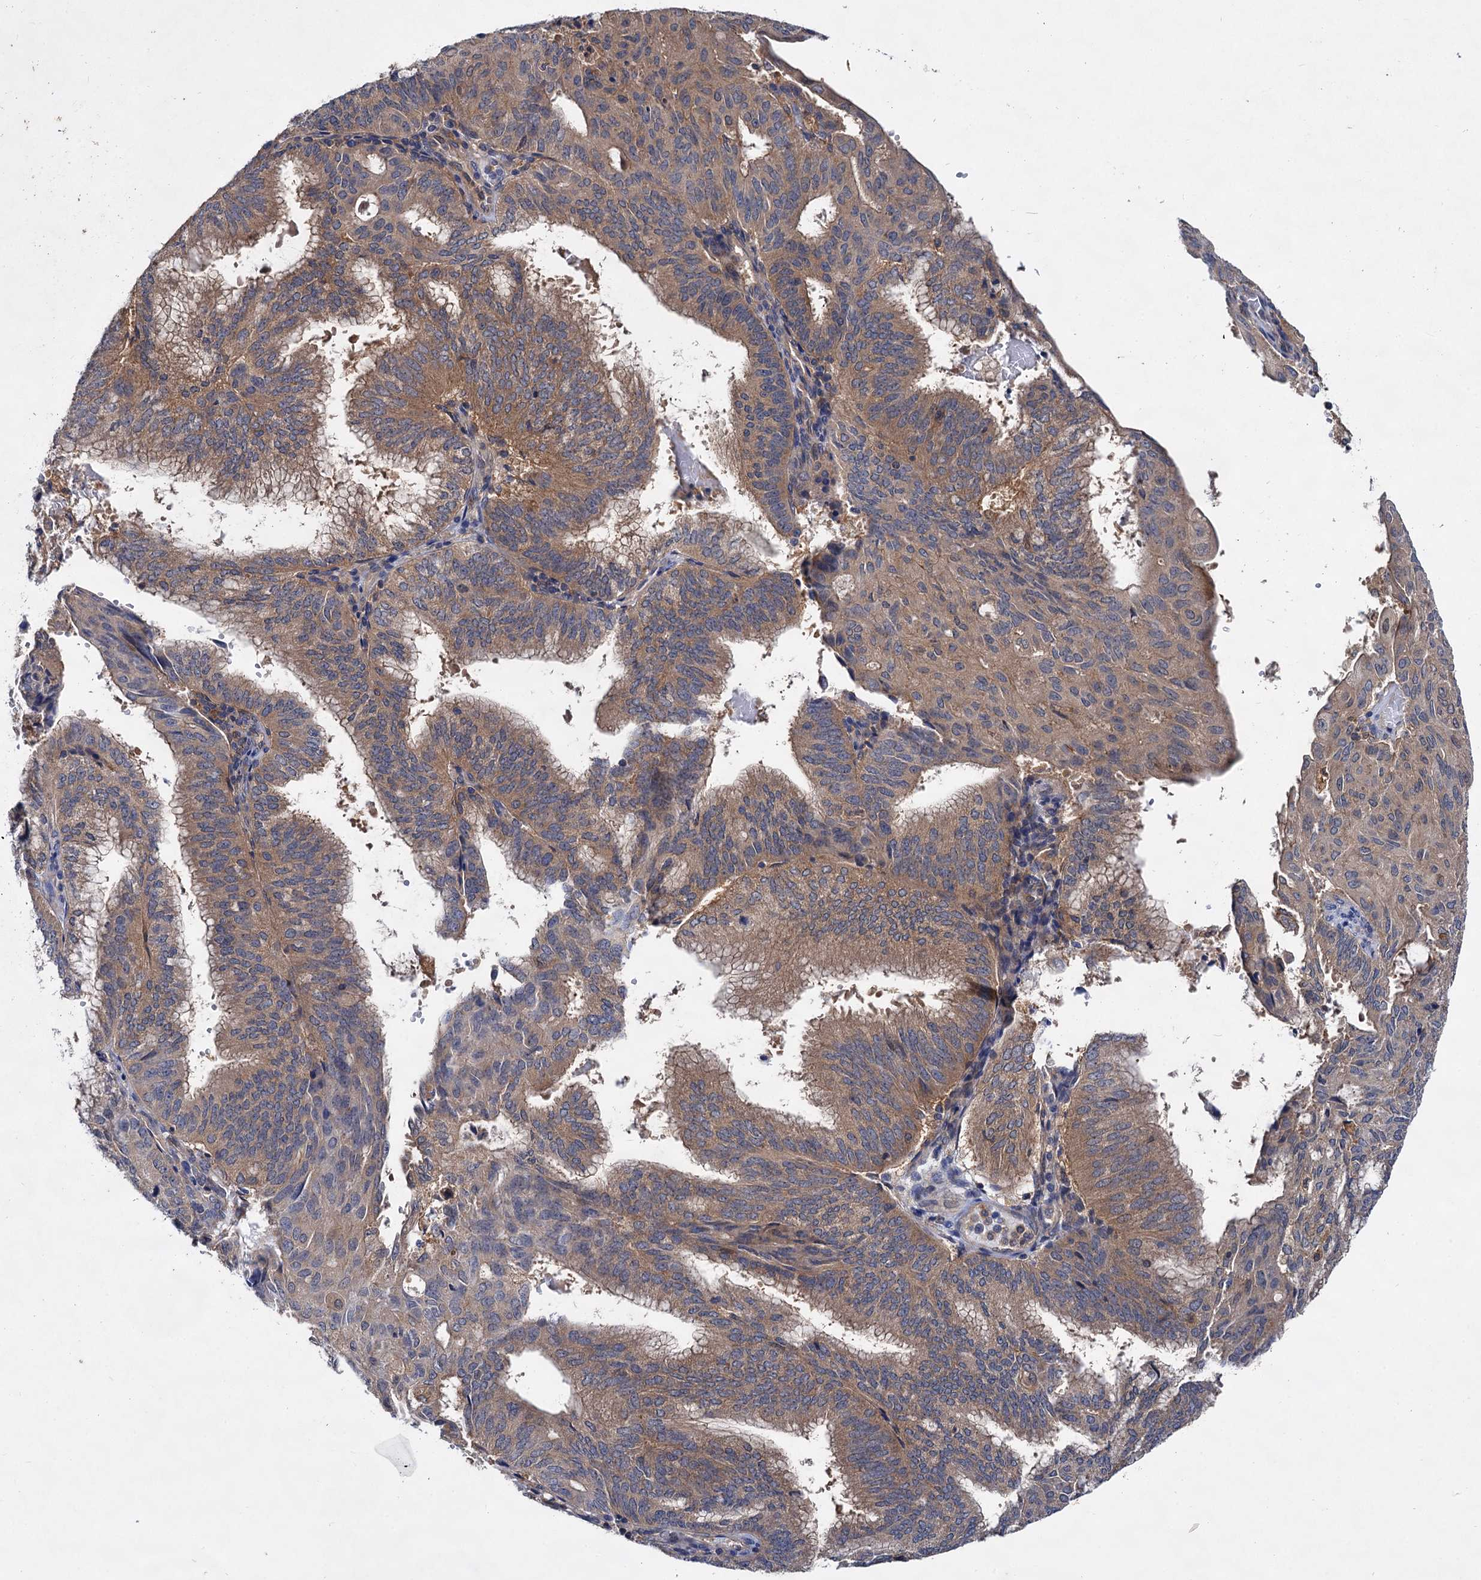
{"staining": {"intensity": "moderate", "quantity": "25%-75%", "location": "cytoplasmic/membranous"}, "tissue": "endometrial cancer", "cell_type": "Tumor cells", "image_type": "cancer", "snomed": [{"axis": "morphology", "description": "Adenocarcinoma, NOS"}, {"axis": "topography", "description": "Endometrium"}], "caption": "This micrograph demonstrates adenocarcinoma (endometrial) stained with immunohistochemistry (IHC) to label a protein in brown. The cytoplasmic/membranous of tumor cells show moderate positivity for the protein. Nuclei are counter-stained blue.", "gene": "VPS29", "patient": {"sex": "female", "age": 49}}